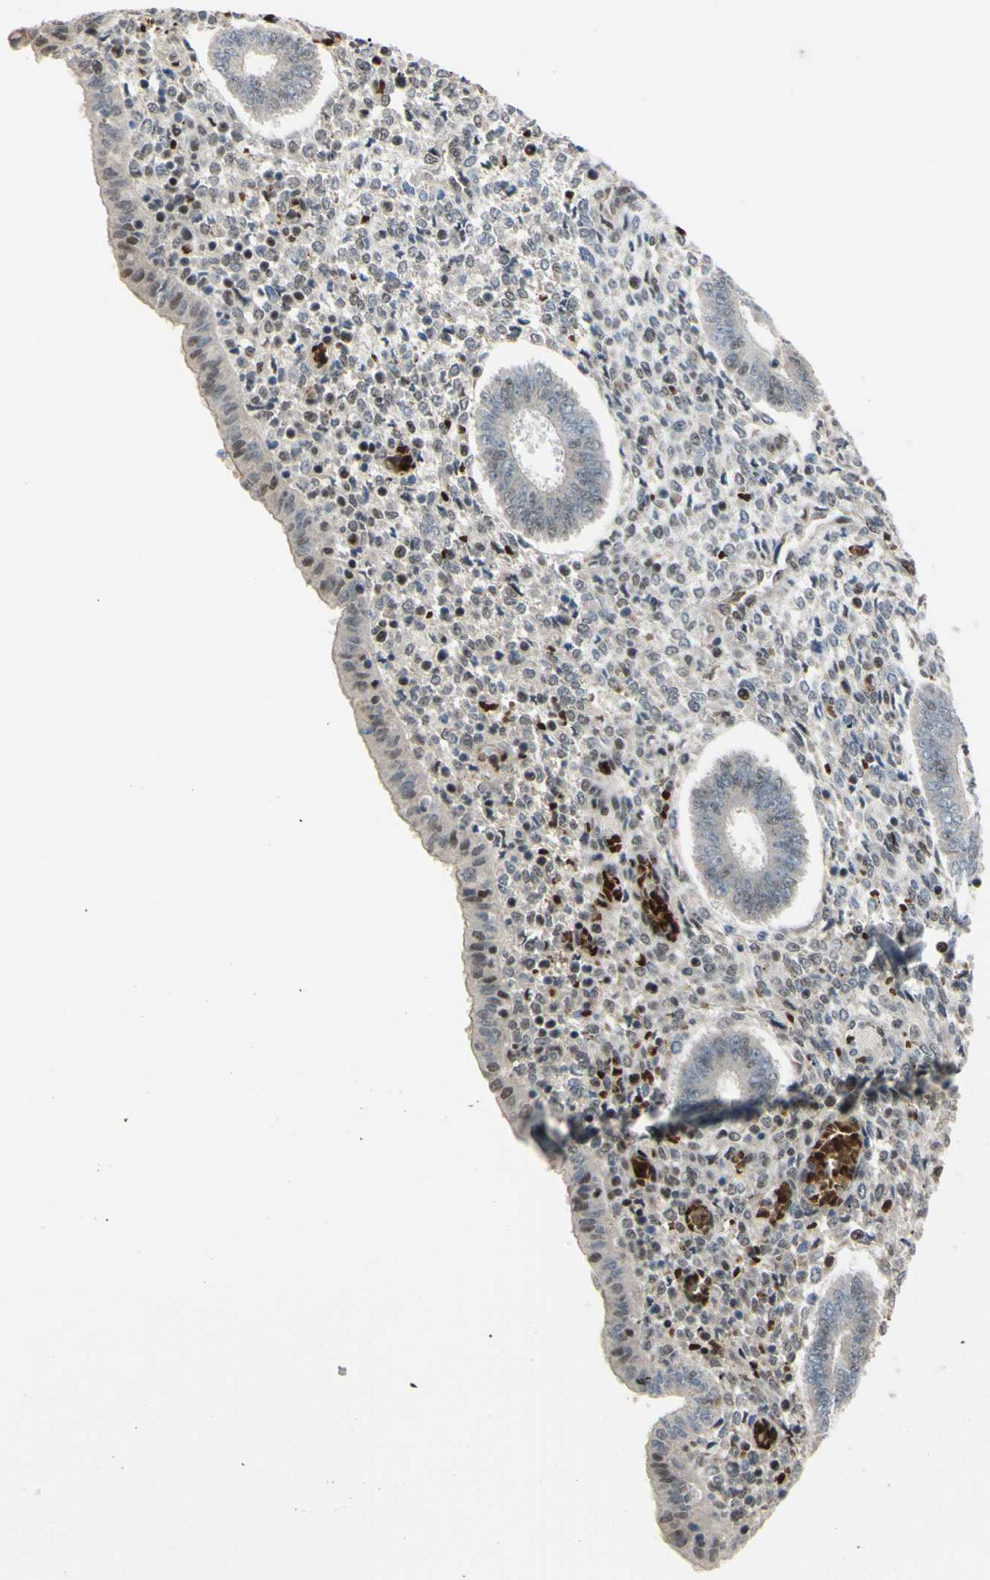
{"staining": {"intensity": "strong", "quantity": ">75%", "location": "nuclear"}, "tissue": "endometrium", "cell_type": "Cells in endometrial stroma", "image_type": "normal", "snomed": [{"axis": "morphology", "description": "Normal tissue, NOS"}, {"axis": "topography", "description": "Endometrium"}], "caption": "Protein staining of normal endometrium displays strong nuclear staining in approximately >75% of cells in endometrial stroma.", "gene": "THAP12", "patient": {"sex": "female", "age": 35}}